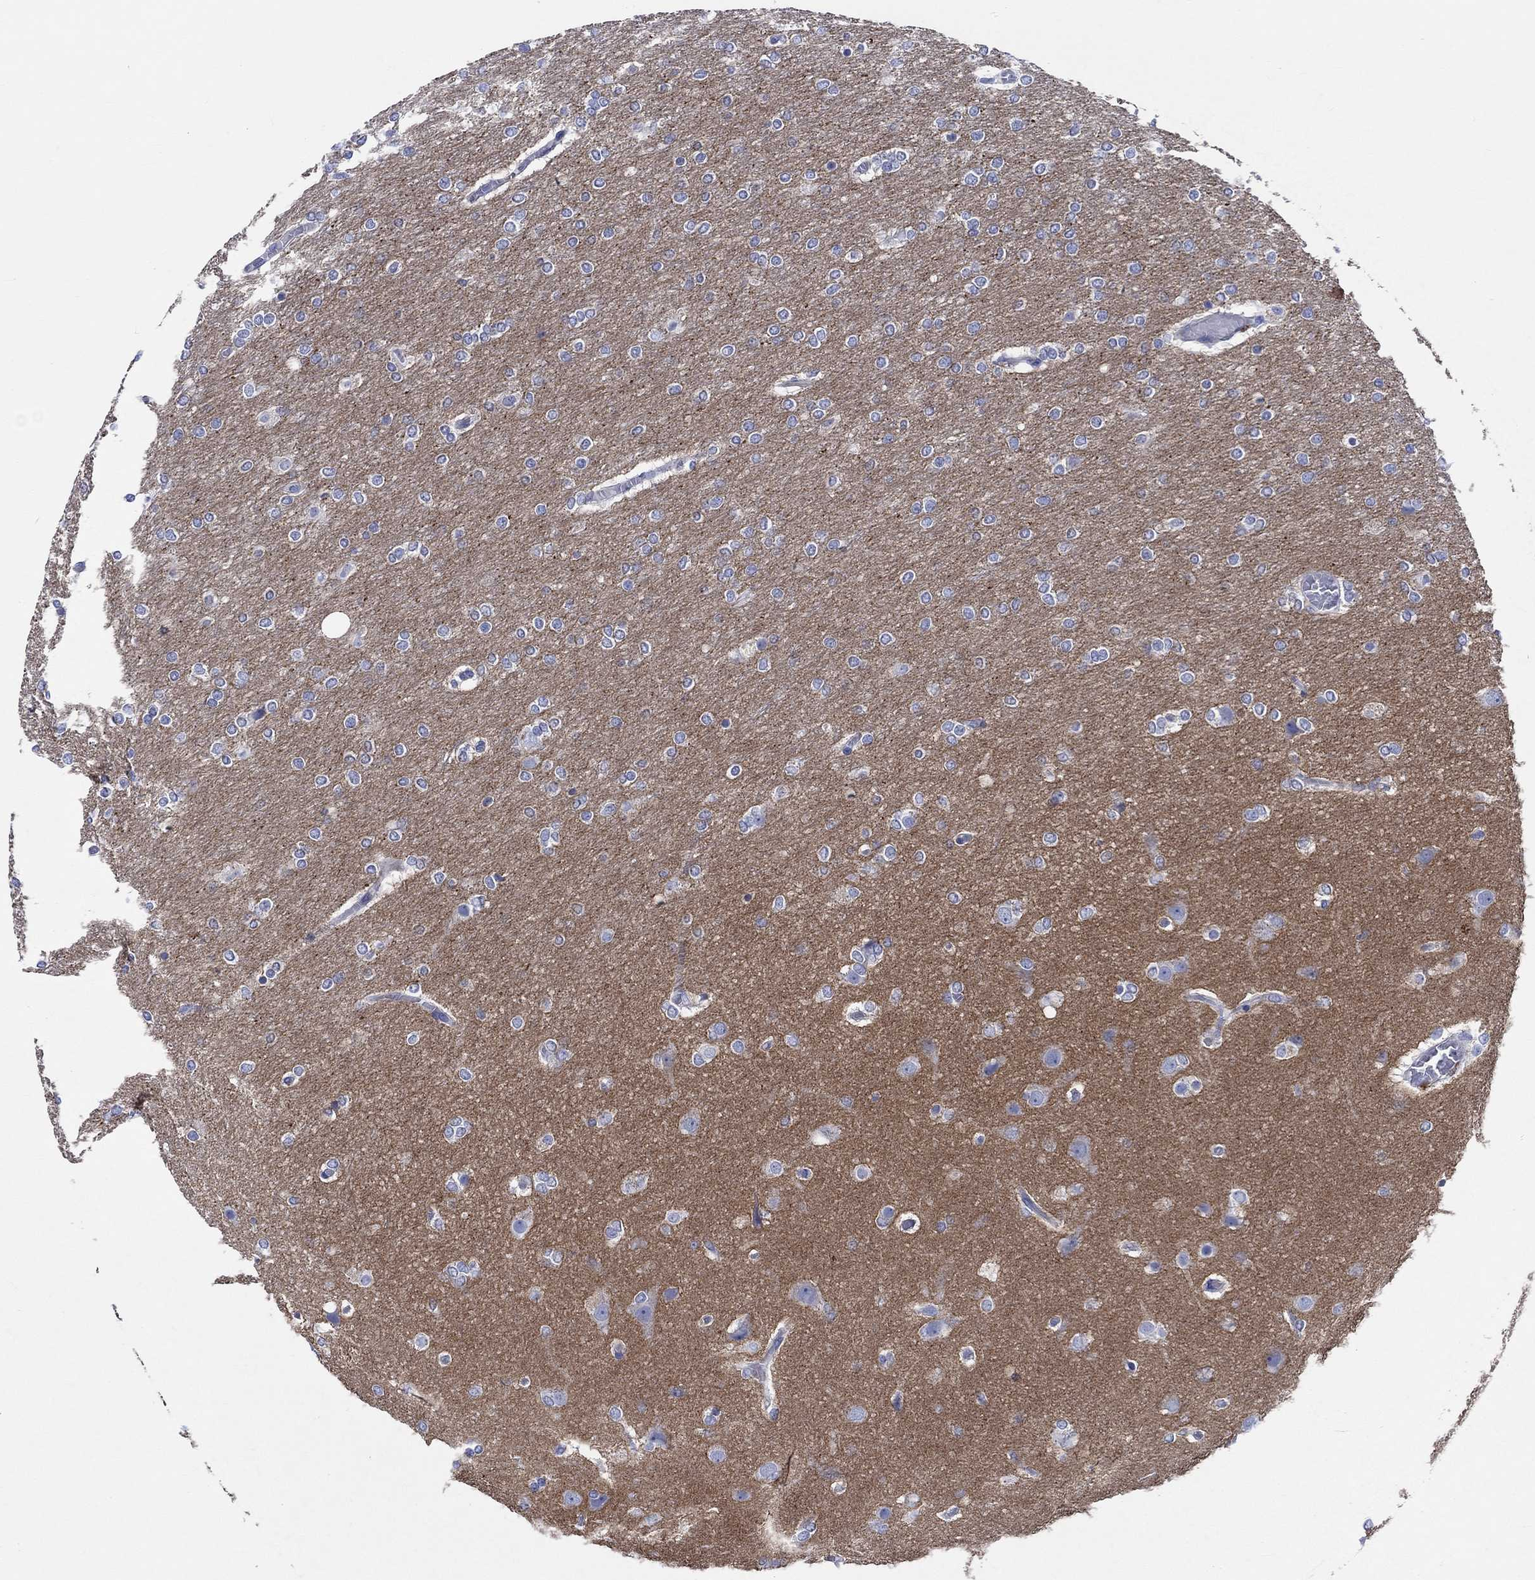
{"staining": {"intensity": "negative", "quantity": "none", "location": "none"}, "tissue": "glioma", "cell_type": "Tumor cells", "image_type": "cancer", "snomed": [{"axis": "morphology", "description": "Glioma, malignant, High grade"}, {"axis": "topography", "description": "Brain"}], "caption": "The image reveals no significant staining in tumor cells of malignant glioma (high-grade).", "gene": "SHISA4", "patient": {"sex": "female", "age": 61}}